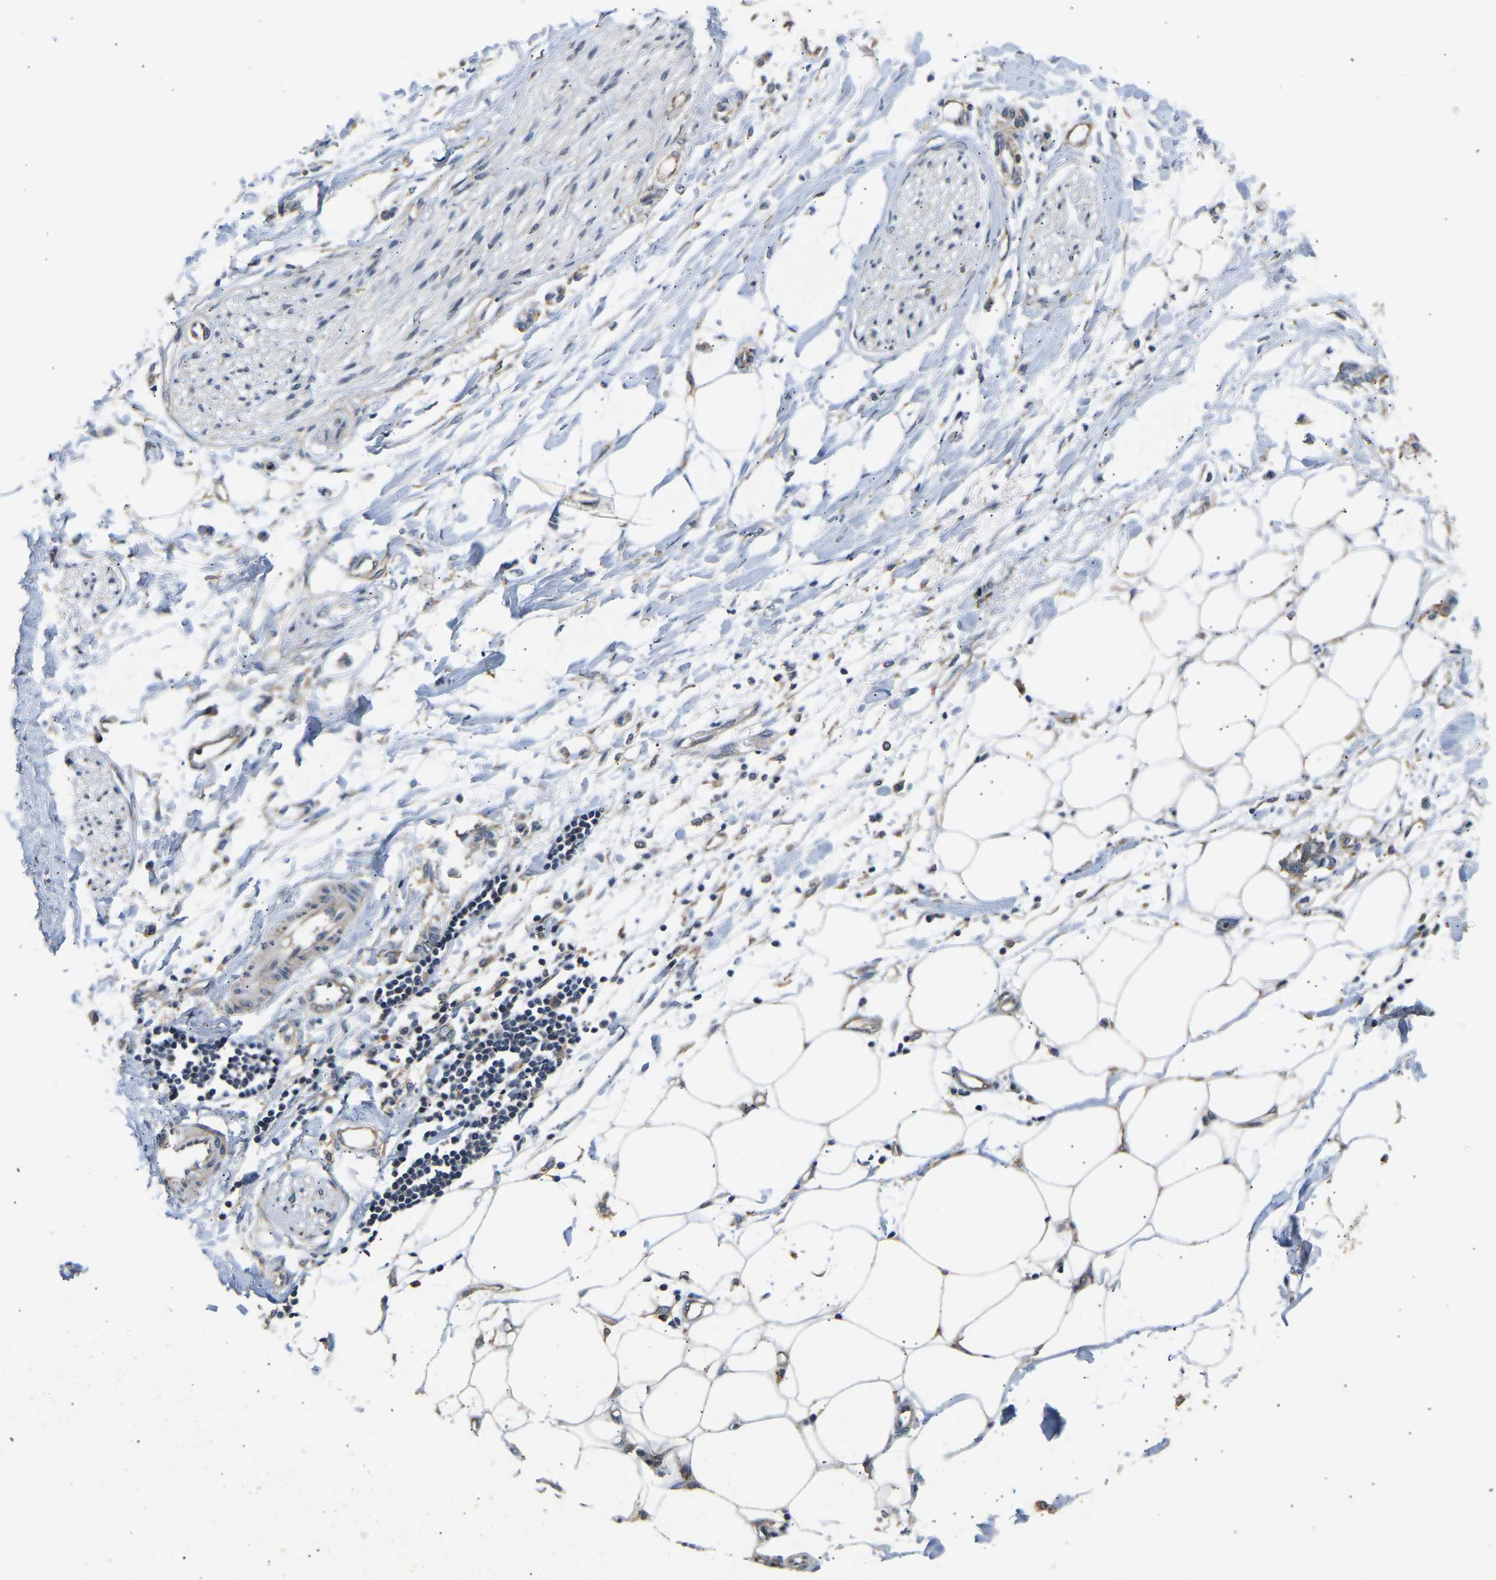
{"staining": {"intensity": "moderate", "quantity": ">75%", "location": "cytoplasmic/membranous"}, "tissue": "adipose tissue", "cell_type": "Adipocytes", "image_type": "normal", "snomed": [{"axis": "morphology", "description": "Normal tissue, NOS"}, {"axis": "morphology", "description": "Adenocarcinoma, NOS"}, {"axis": "topography", "description": "Colon"}, {"axis": "topography", "description": "Peripheral nerve tissue"}], "caption": "A medium amount of moderate cytoplasmic/membranous expression is present in approximately >75% of adipocytes in normal adipose tissue.", "gene": "AIMP2", "patient": {"sex": "male", "age": 14}}